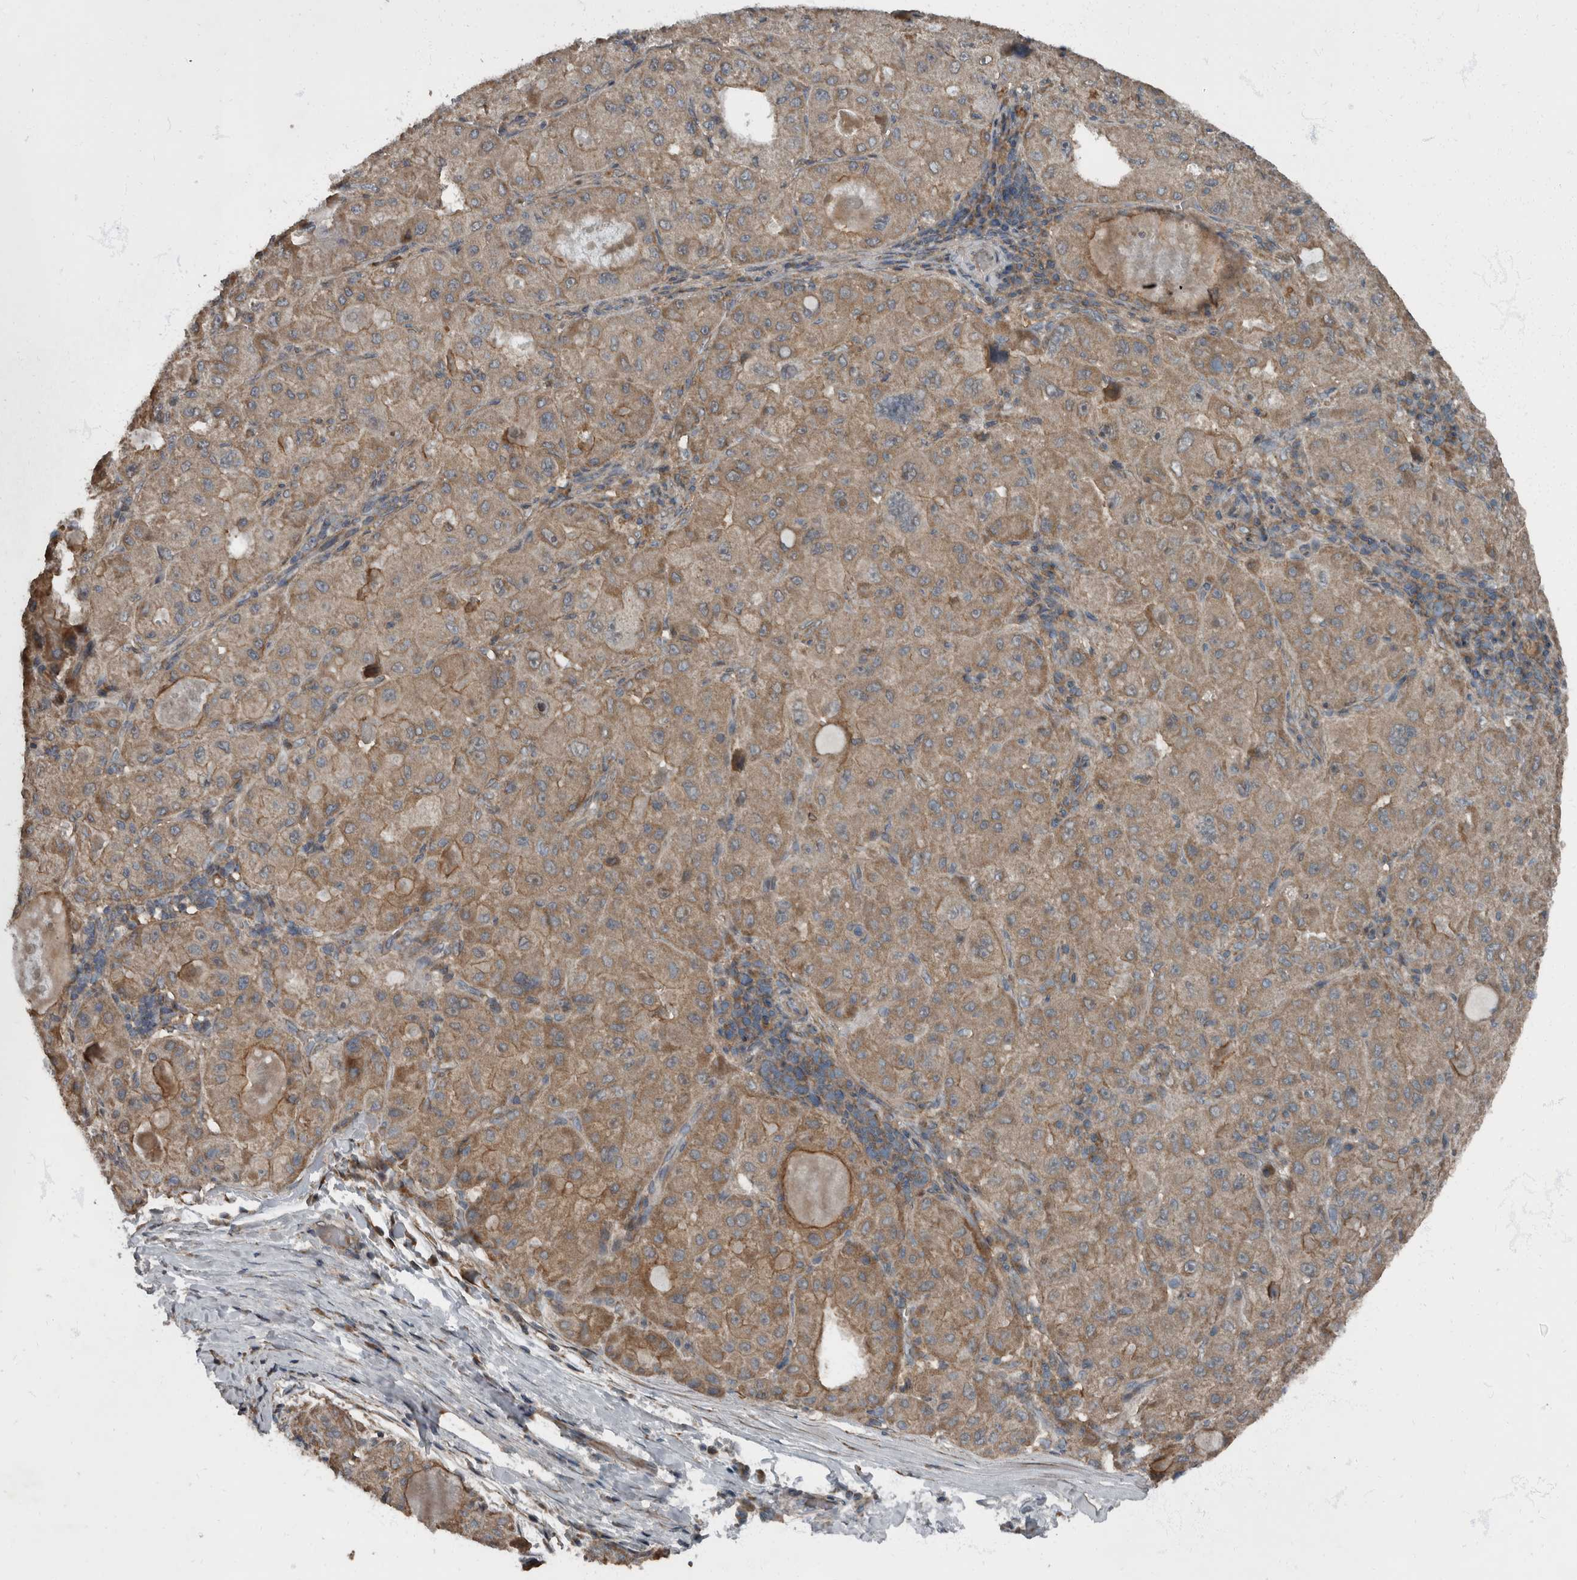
{"staining": {"intensity": "moderate", "quantity": ">75%", "location": "cytoplasmic/membranous"}, "tissue": "liver cancer", "cell_type": "Tumor cells", "image_type": "cancer", "snomed": [{"axis": "morphology", "description": "Carcinoma, Hepatocellular, NOS"}, {"axis": "topography", "description": "Liver"}], "caption": "Hepatocellular carcinoma (liver) stained with DAB immunohistochemistry (IHC) shows medium levels of moderate cytoplasmic/membranous expression in about >75% of tumor cells.", "gene": "RABGGTB", "patient": {"sex": "male", "age": 80}}